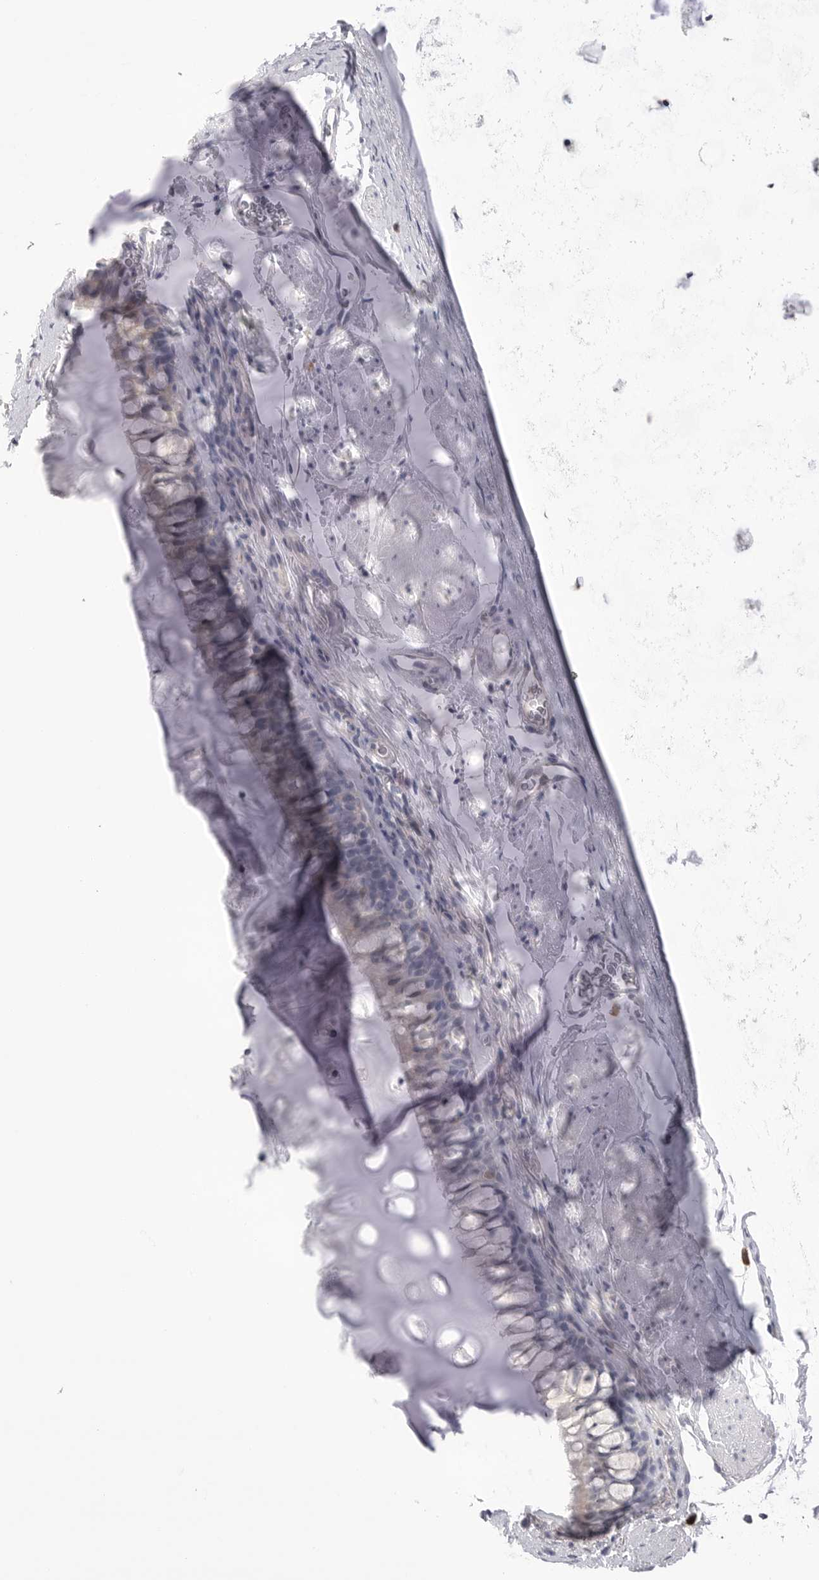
{"staining": {"intensity": "negative", "quantity": "none", "location": "none"}, "tissue": "bronchus", "cell_type": "Respiratory epithelial cells", "image_type": "normal", "snomed": [{"axis": "morphology", "description": "Normal tissue, NOS"}, {"axis": "topography", "description": "Cartilage tissue"}, {"axis": "topography", "description": "Bronchus"}], "caption": "The photomicrograph demonstrates no staining of respiratory epithelial cells in unremarkable bronchus.", "gene": "DLGAP3", "patient": {"sex": "female", "age": 53}}